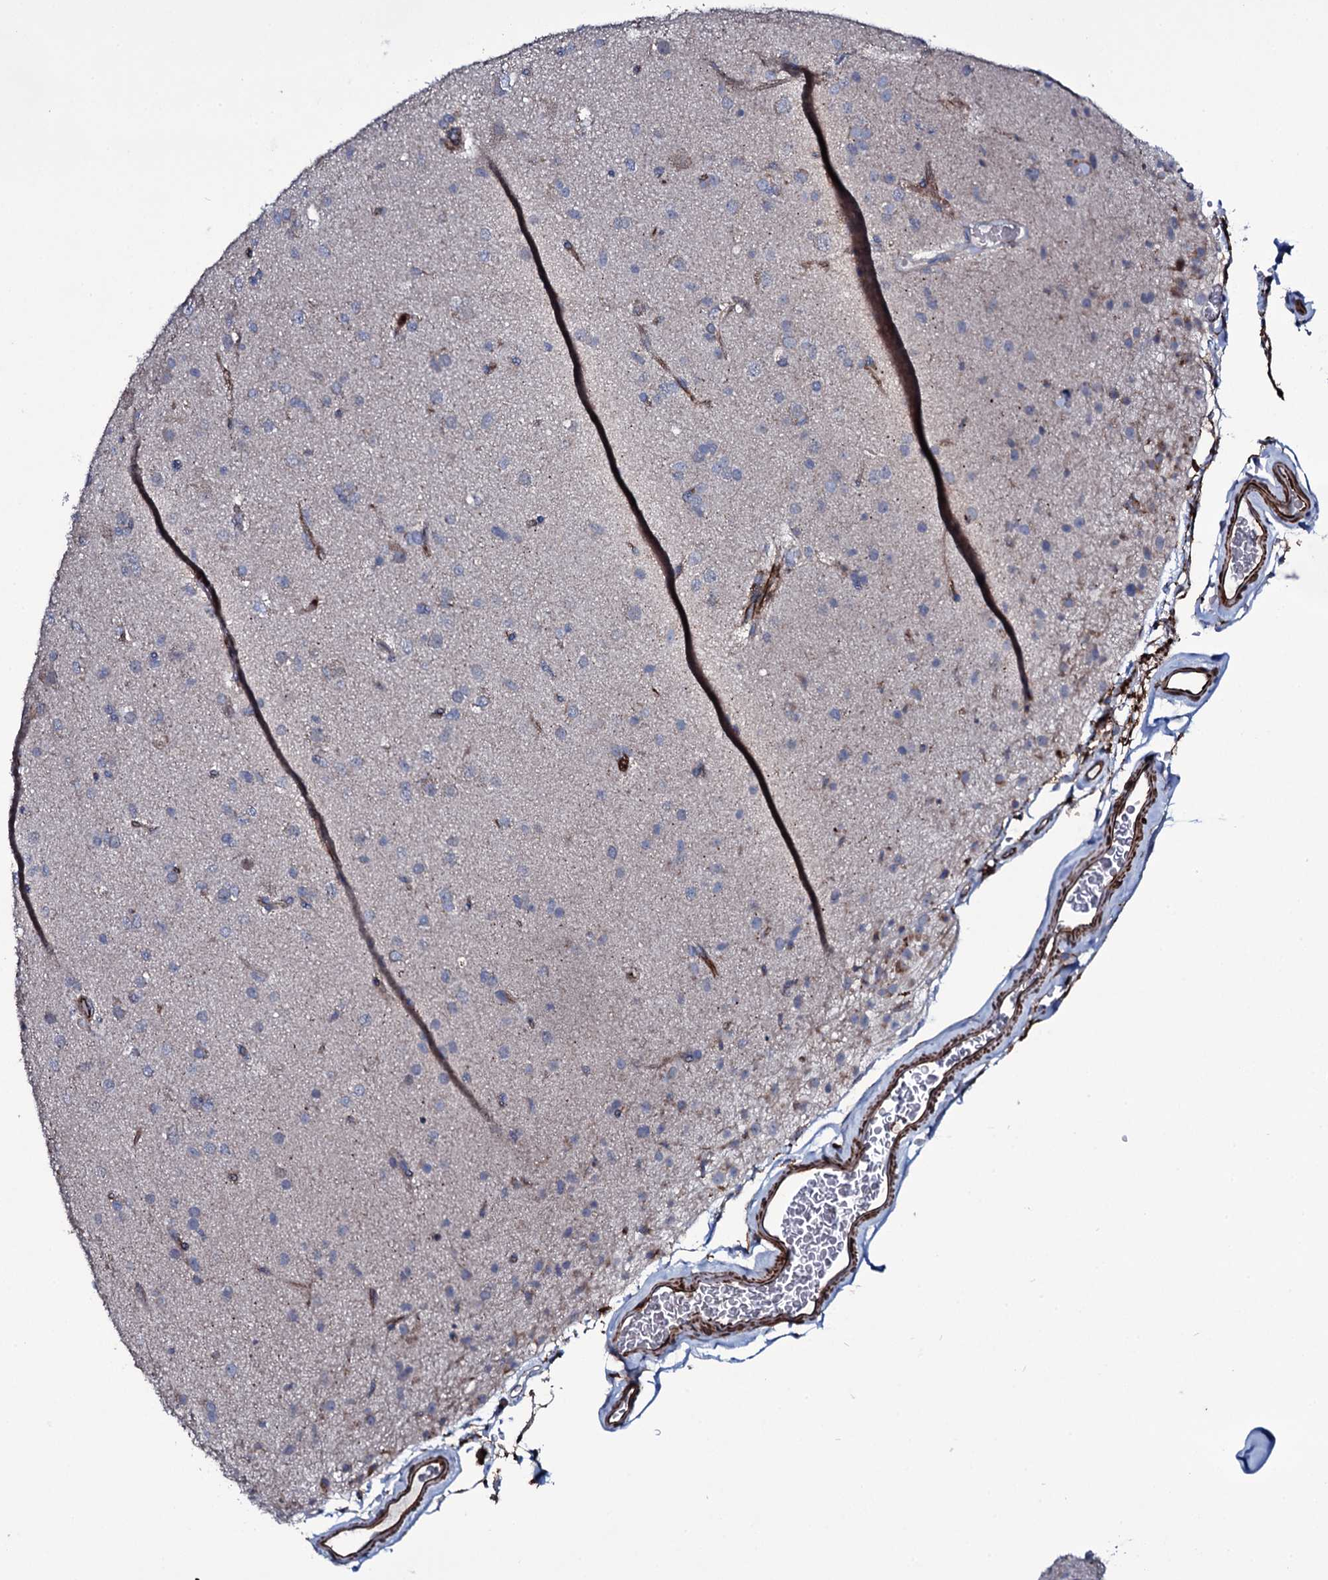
{"staining": {"intensity": "negative", "quantity": "none", "location": "none"}, "tissue": "glioma", "cell_type": "Tumor cells", "image_type": "cancer", "snomed": [{"axis": "morphology", "description": "Glioma, malignant, Low grade"}, {"axis": "topography", "description": "Brain"}], "caption": "A high-resolution image shows immunohistochemistry (IHC) staining of glioma, which displays no significant positivity in tumor cells. (DAB immunohistochemistry with hematoxylin counter stain).", "gene": "VAMP8", "patient": {"sex": "male", "age": 65}}